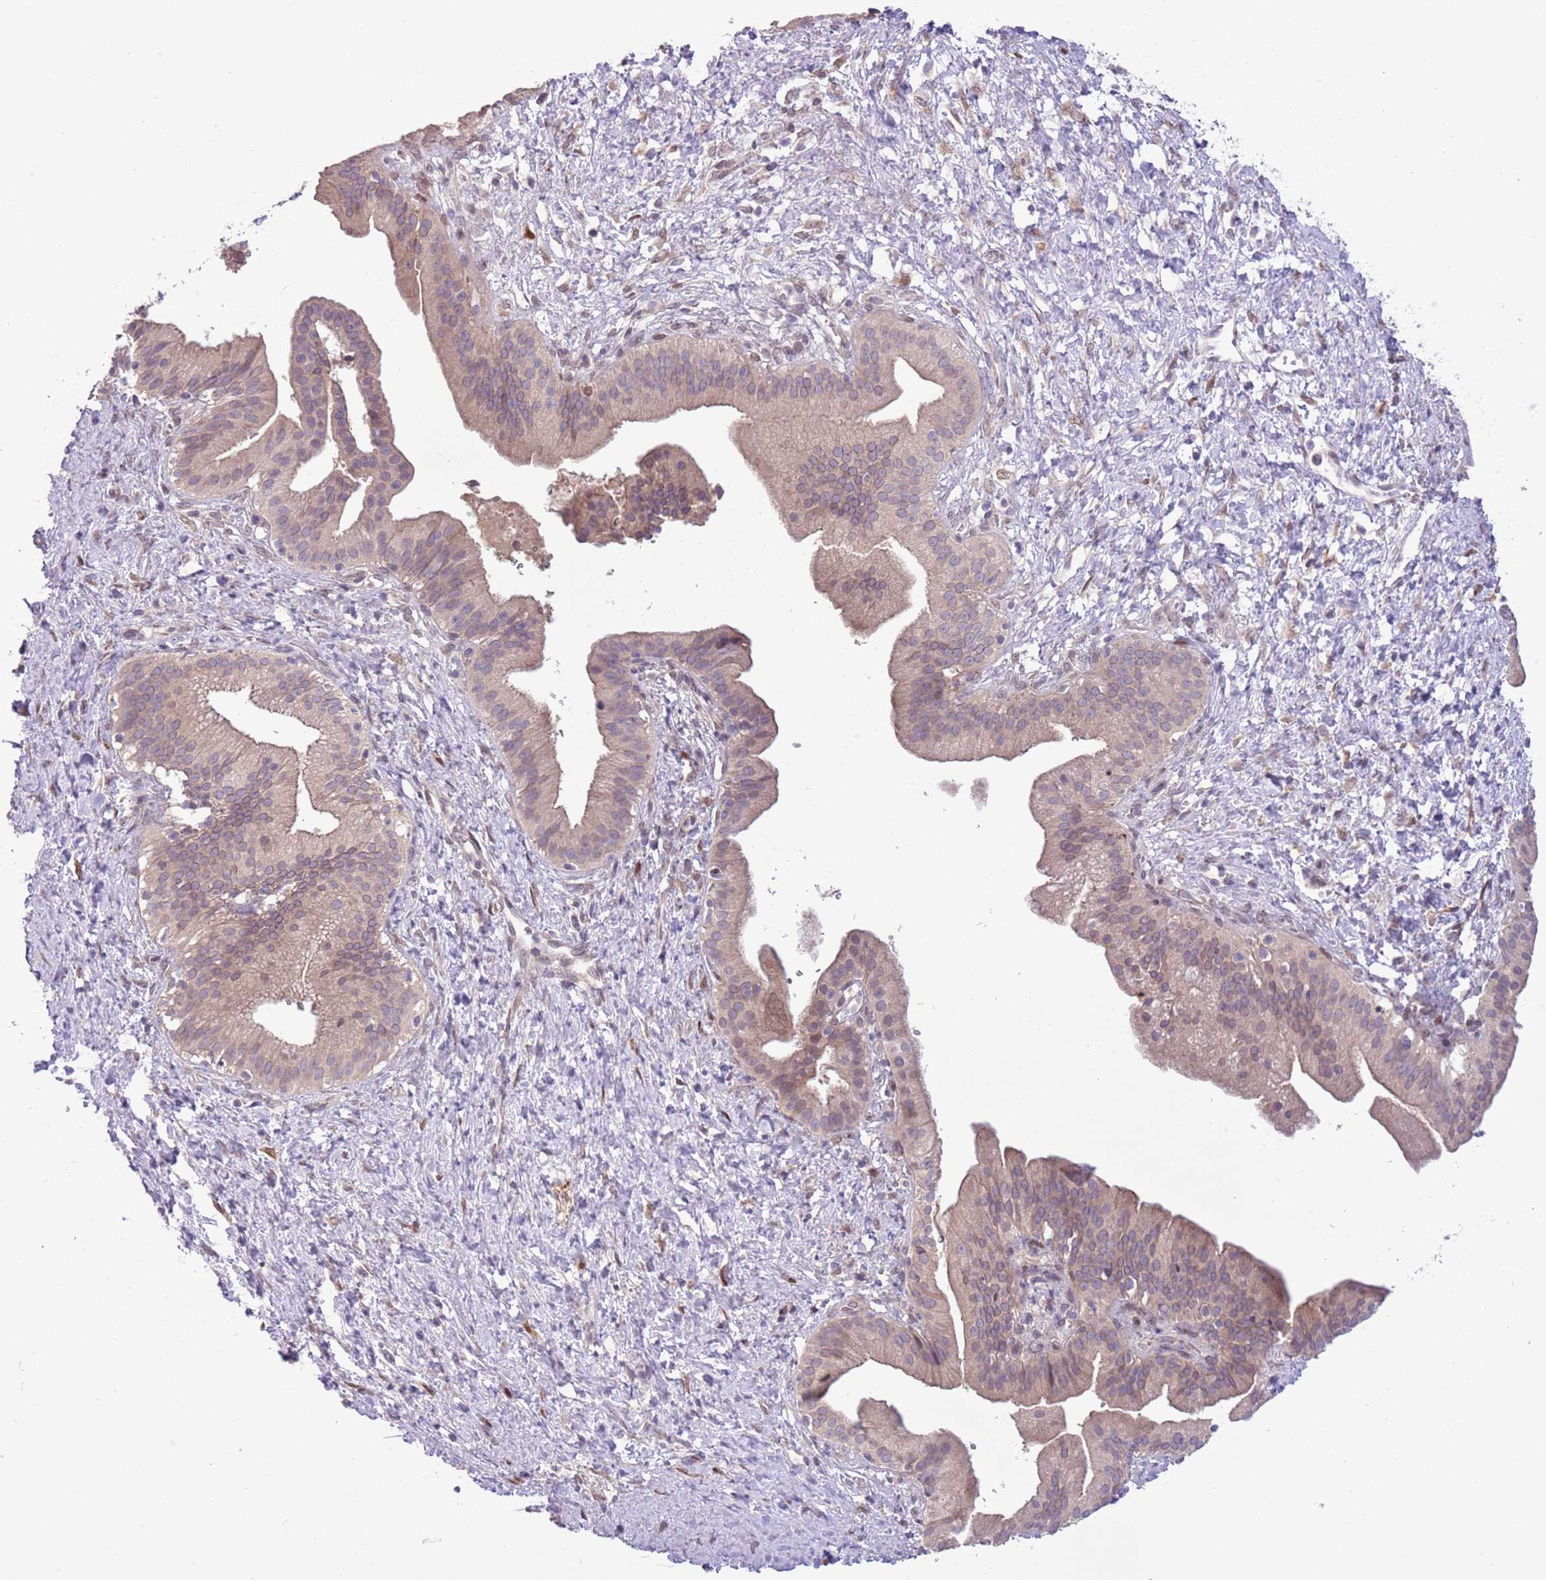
{"staining": {"intensity": "weak", "quantity": "25%-75%", "location": "cytoplasmic/membranous,nuclear"}, "tissue": "pancreatic cancer", "cell_type": "Tumor cells", "image_type": "cancer", "snomed": [{"axis": "morphology", "description": "Adenocarcinoma, NOS"}, {"axis": "topography", "description": "Pancreas"}], "caption": "About 25%-75% of tumor cells in pancreatic cancer display weak cytoplasmic/membranous and nuclear protein positivity as visualized by brown immunohistochemical staining.", "gene": "CCND2", "patient": {"sex": "male", "age": 68}}